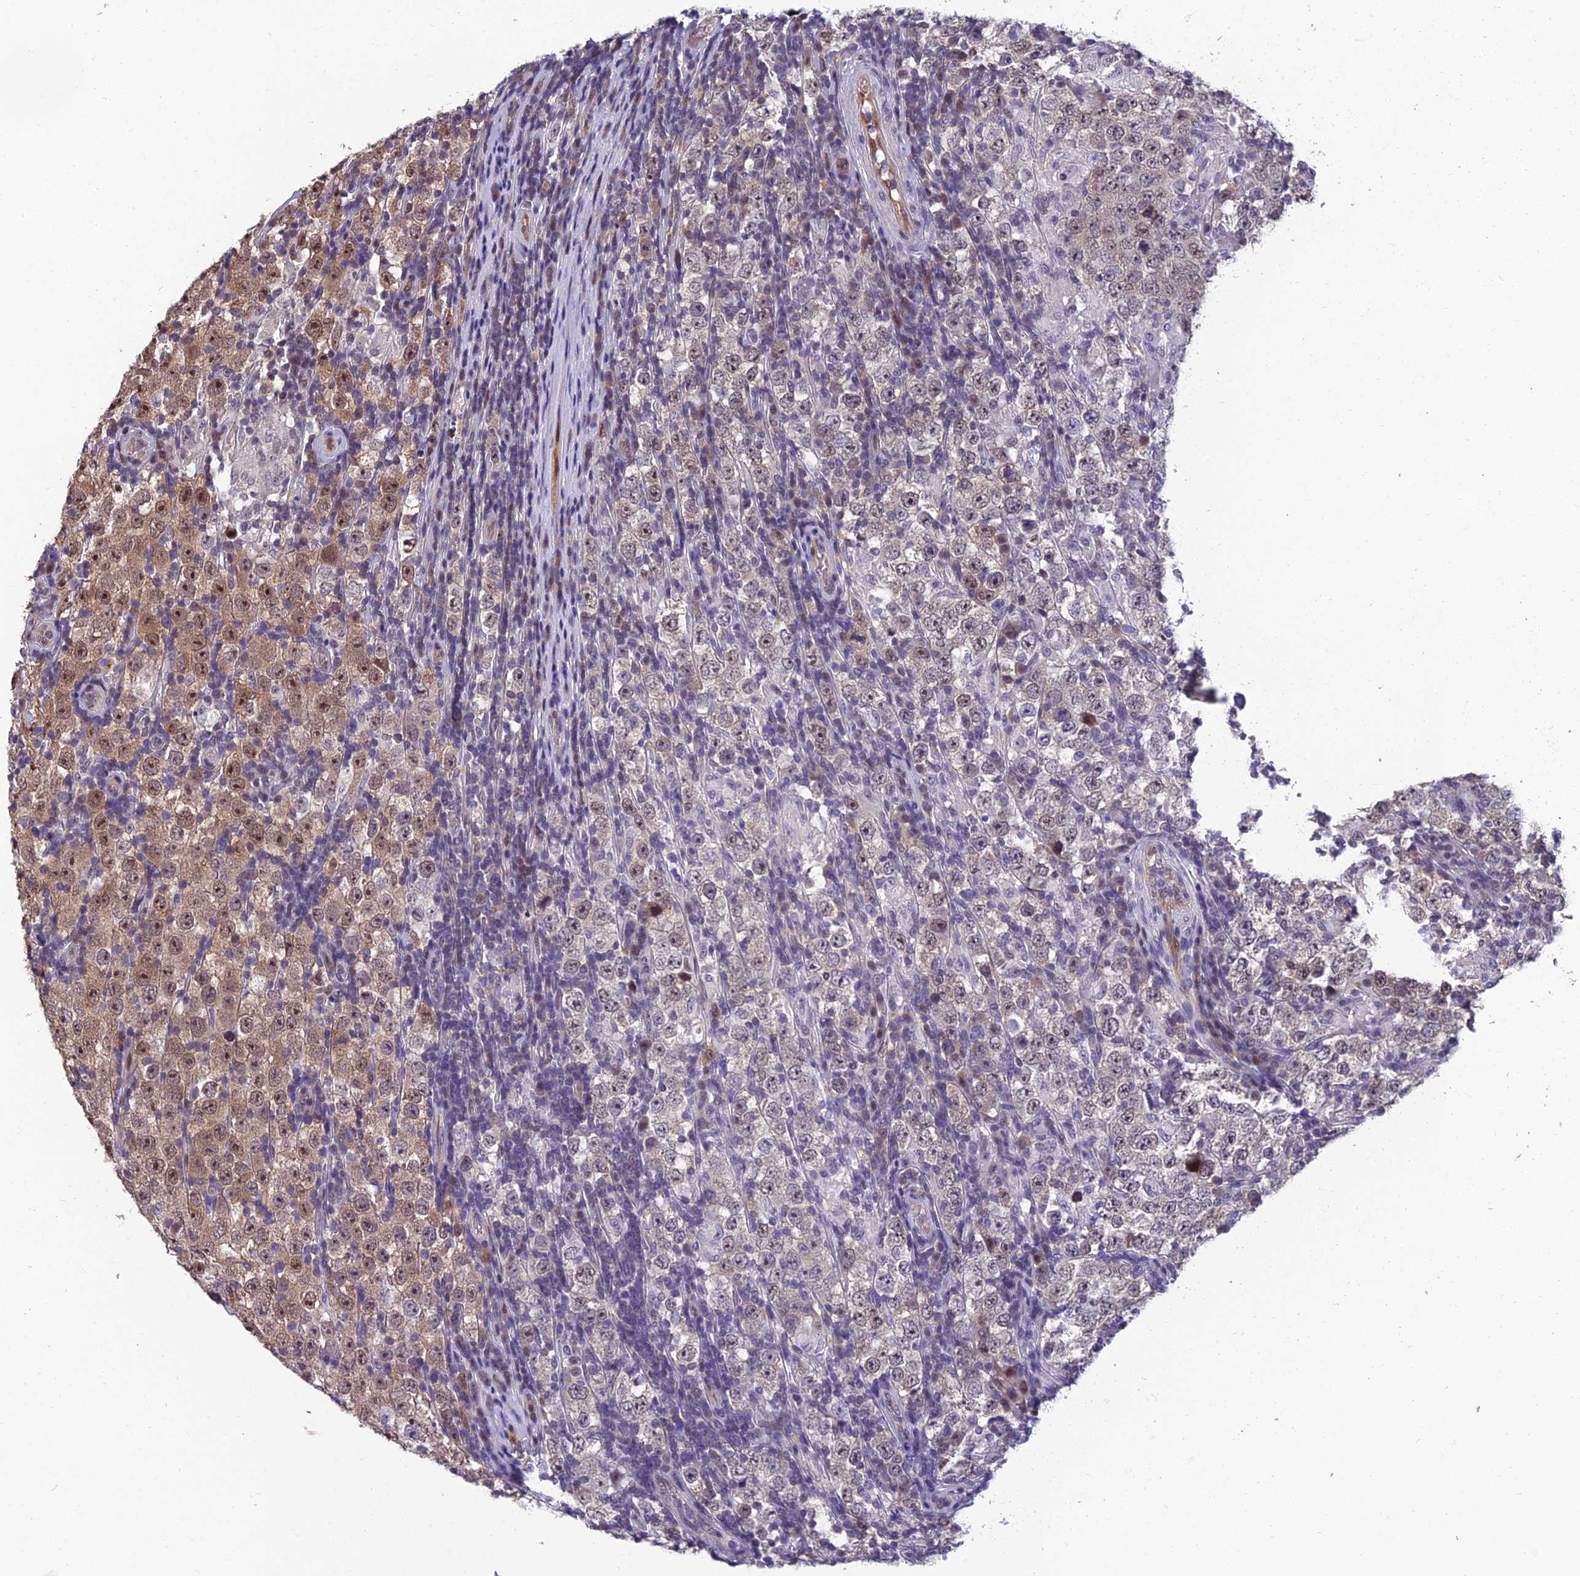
{"staining": {"intensity": "moderate", "quantity": "25%-75%", "location": "cytoplasmic/membranous,nuclear"}, "tissue": "testis cancer", "cell_type": "Tumor cells", "image_type": "cancer", "snomed": [{"axis": "morphology", "description": "Normal tissue, NOS"}, {"axis": "morphology", "description": "Urothelial carcinoma, High grade"}, {"axis": "morphology", "description": "Seminoma, NOS"}, {"axis": "morphology", "description": "Carcinoma, Embryonal, NOS"}, {"axis": "topography", "description": "Urinary bladder"}, {"axis": "topography", "description": "Testis"}], "caption": "Brown immunohistochemical staining in testis cancer displays moderate cytoplasmic/membranous and nuclear expression in about 25%-75% of tumor cells.", "gene": "GRWD1", "patient": {"sex": "male", "age": 41}}